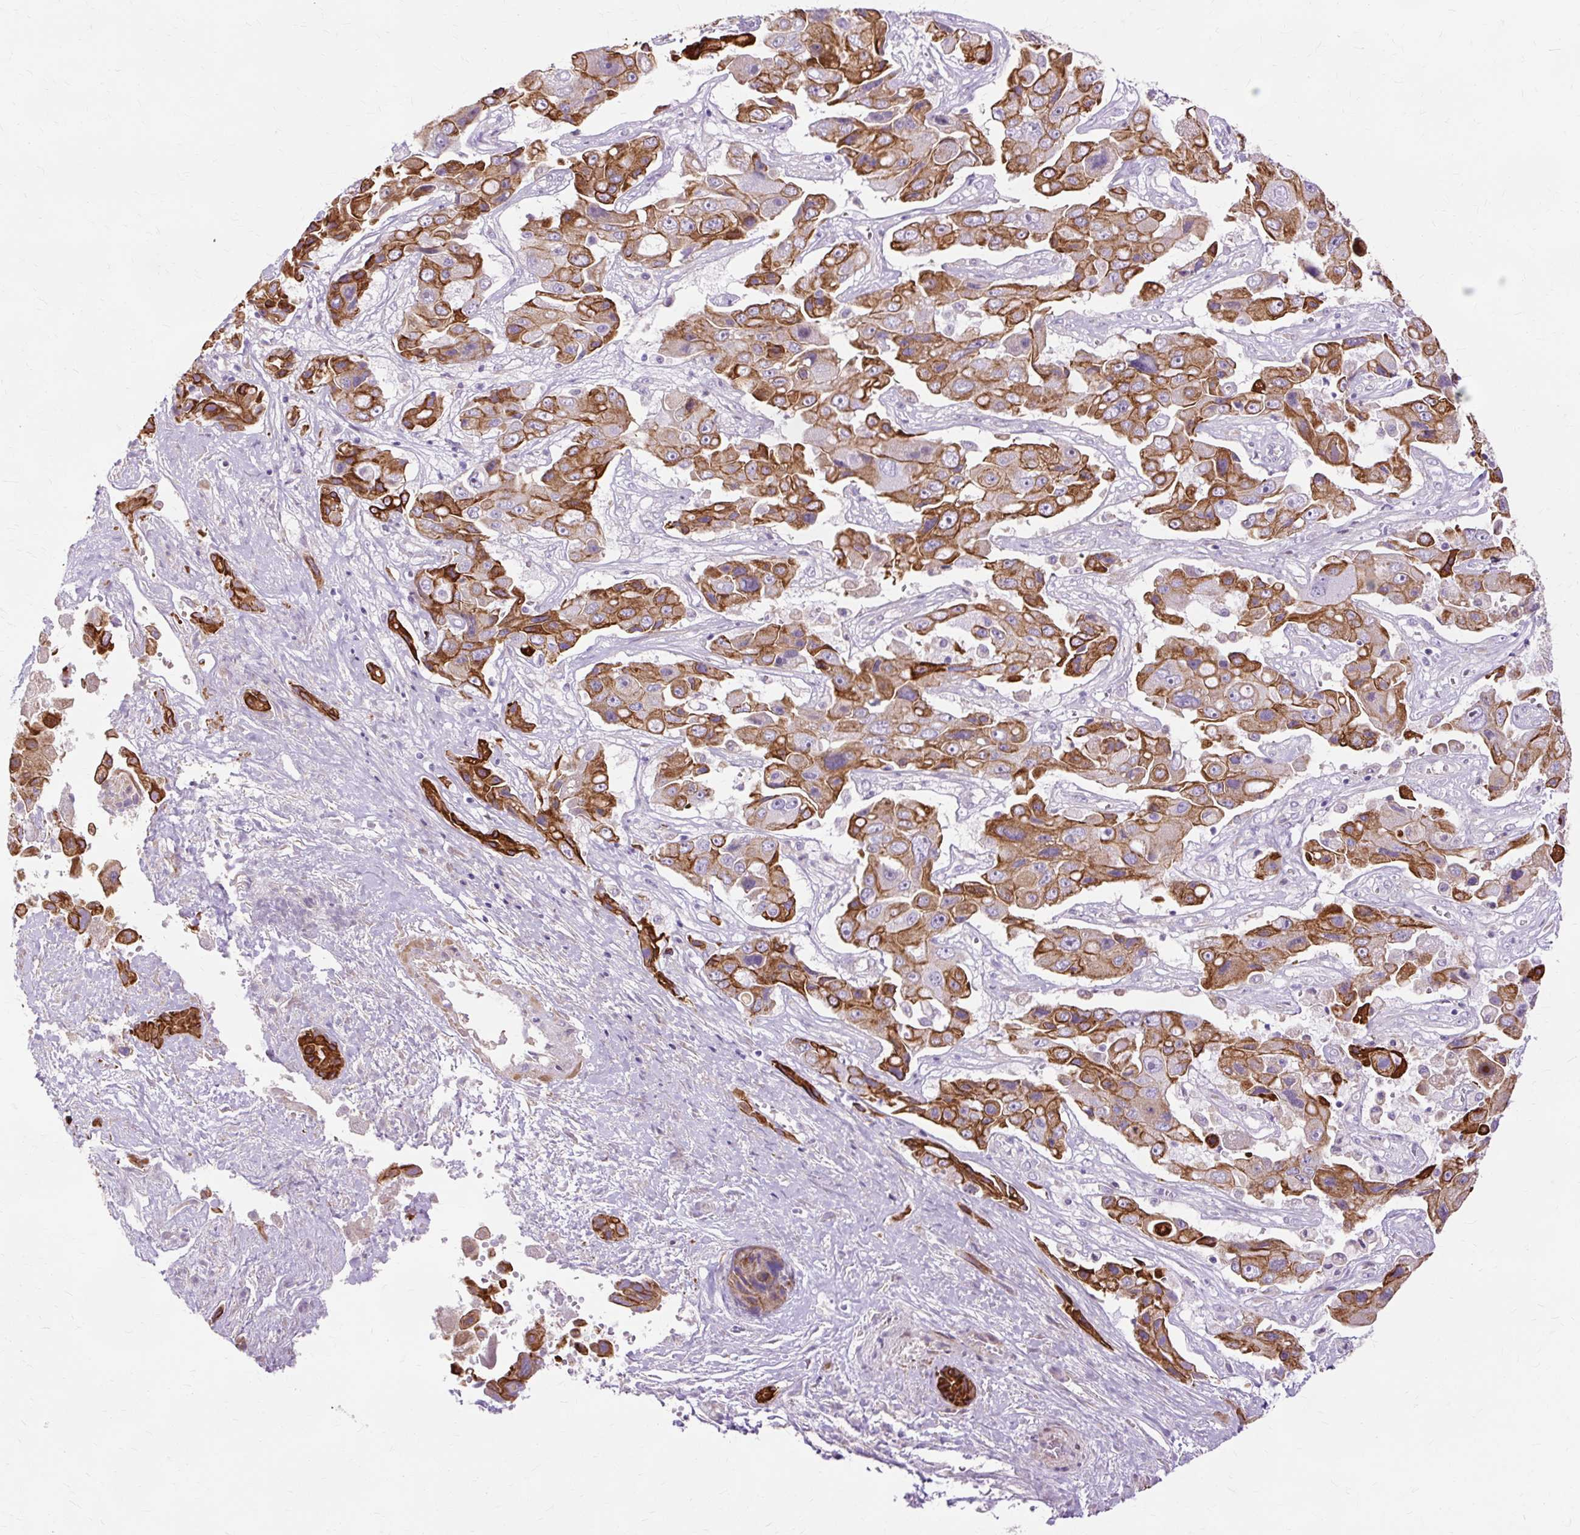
{"staining": {"intensity": "strong", "quantity": ">75%", "location": "cytoplasmic/membranous"}, "tissue": "liver cancer", "cell_type": "Tumor cells", "image_type": "cancer", "snomed": [{"axis": "morphology", "description": "Cholangiocarcinoma"}, {"axis": "topography", "description": "Liver"}], "caption": "Strong cytoplasmic/membranous expression is seen in approximately >75% of tumor cells in liver cancer (cholangiocarcinoma). (DAB IHC, brown staining for protein, blue staining for nuclei).", "gene": "DCTN4", "patient": {"sex": "male", "age": 67}}